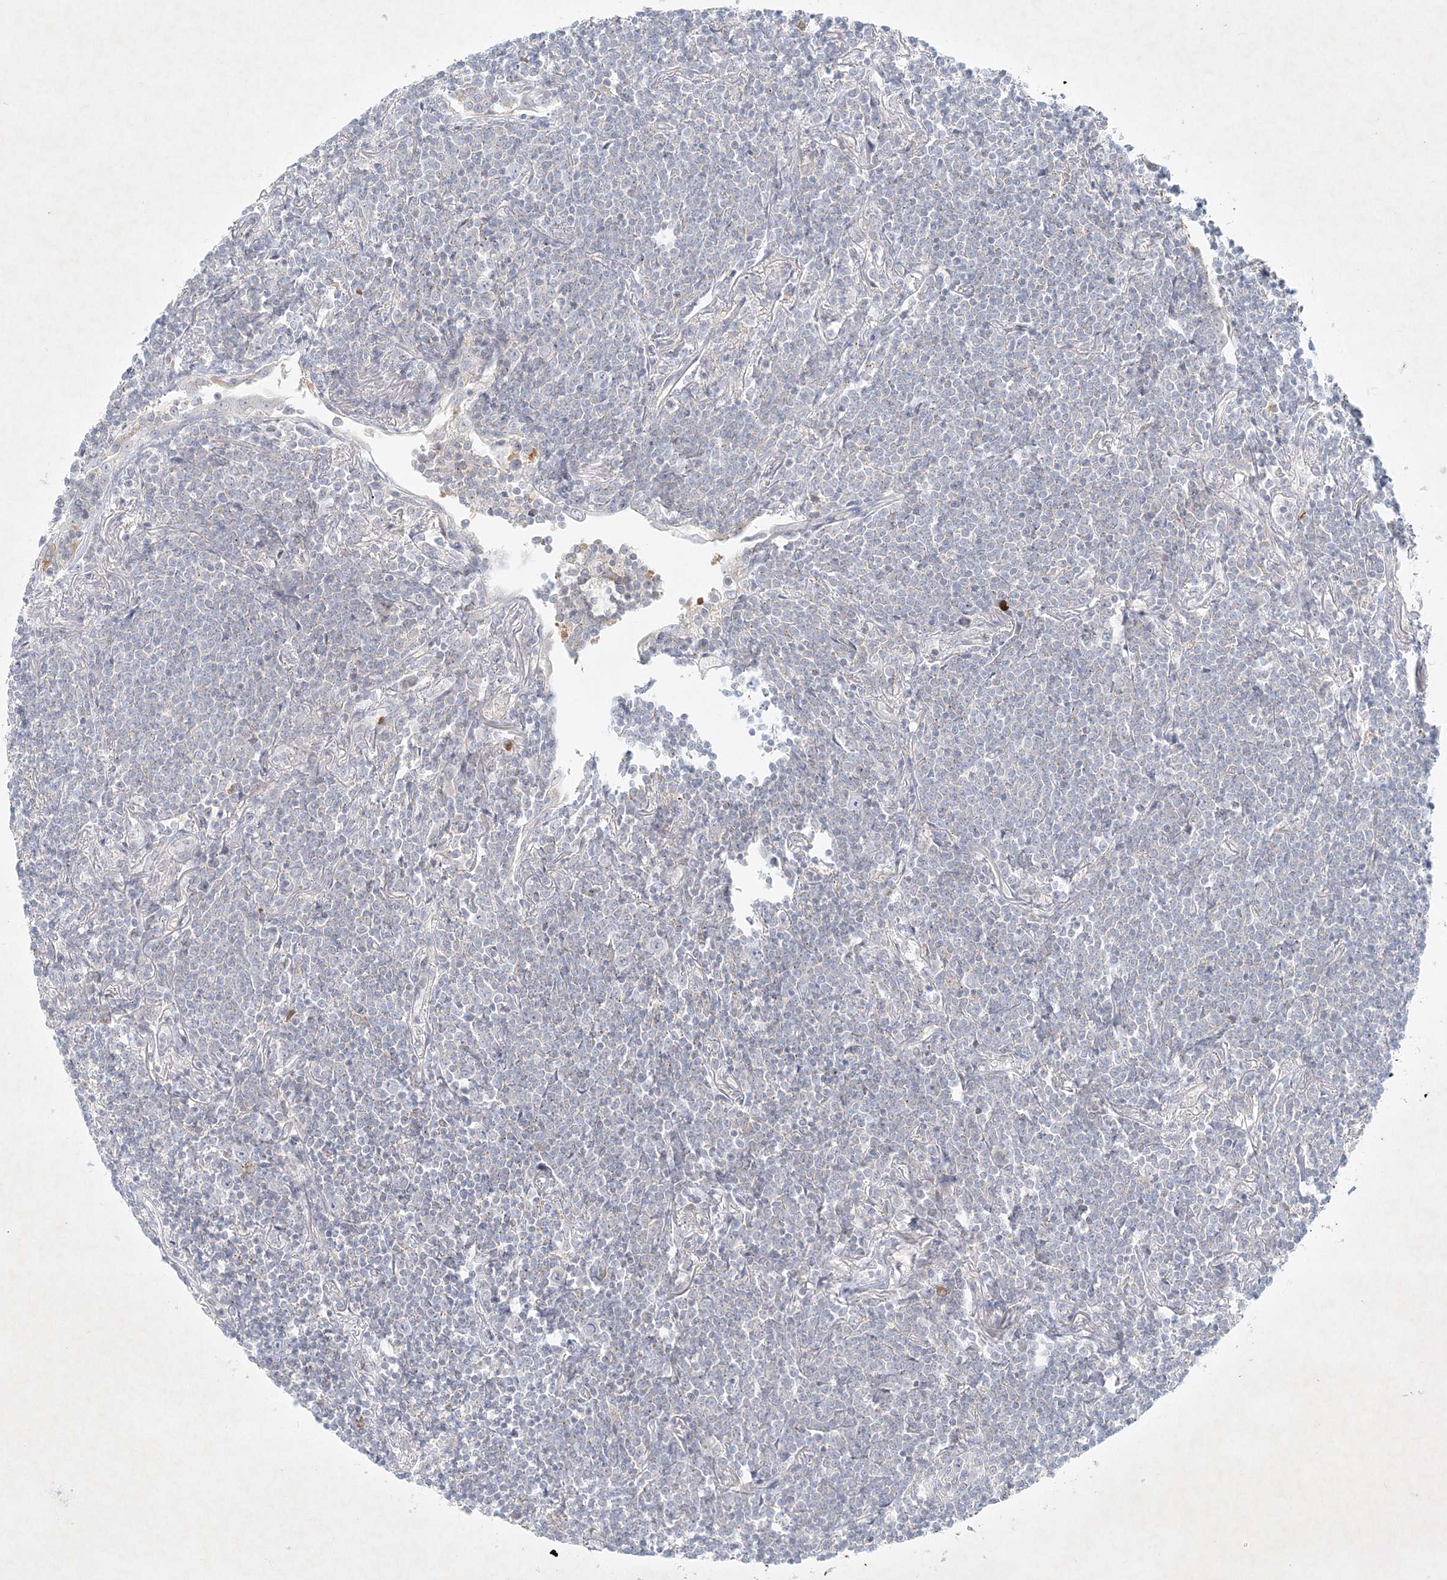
{"staining": {"intensity": "negative", "quantity": "none", "location": "none"}, "tissue": "lymphoma", "cell_type": "Tumor cells", "image_type": "cancer", "snomed": [{"axis": "morphology", "description": "Malignant lymphoma, non-Hodgkin's type, Low grade"}, {"axis": "topography", "description": "Lung"}], "caption": "Tumor cells are negative for brown protein staining in lymphoma.", "gene": "STK11IP", "patient": {"sex": "female", "age": 71}}